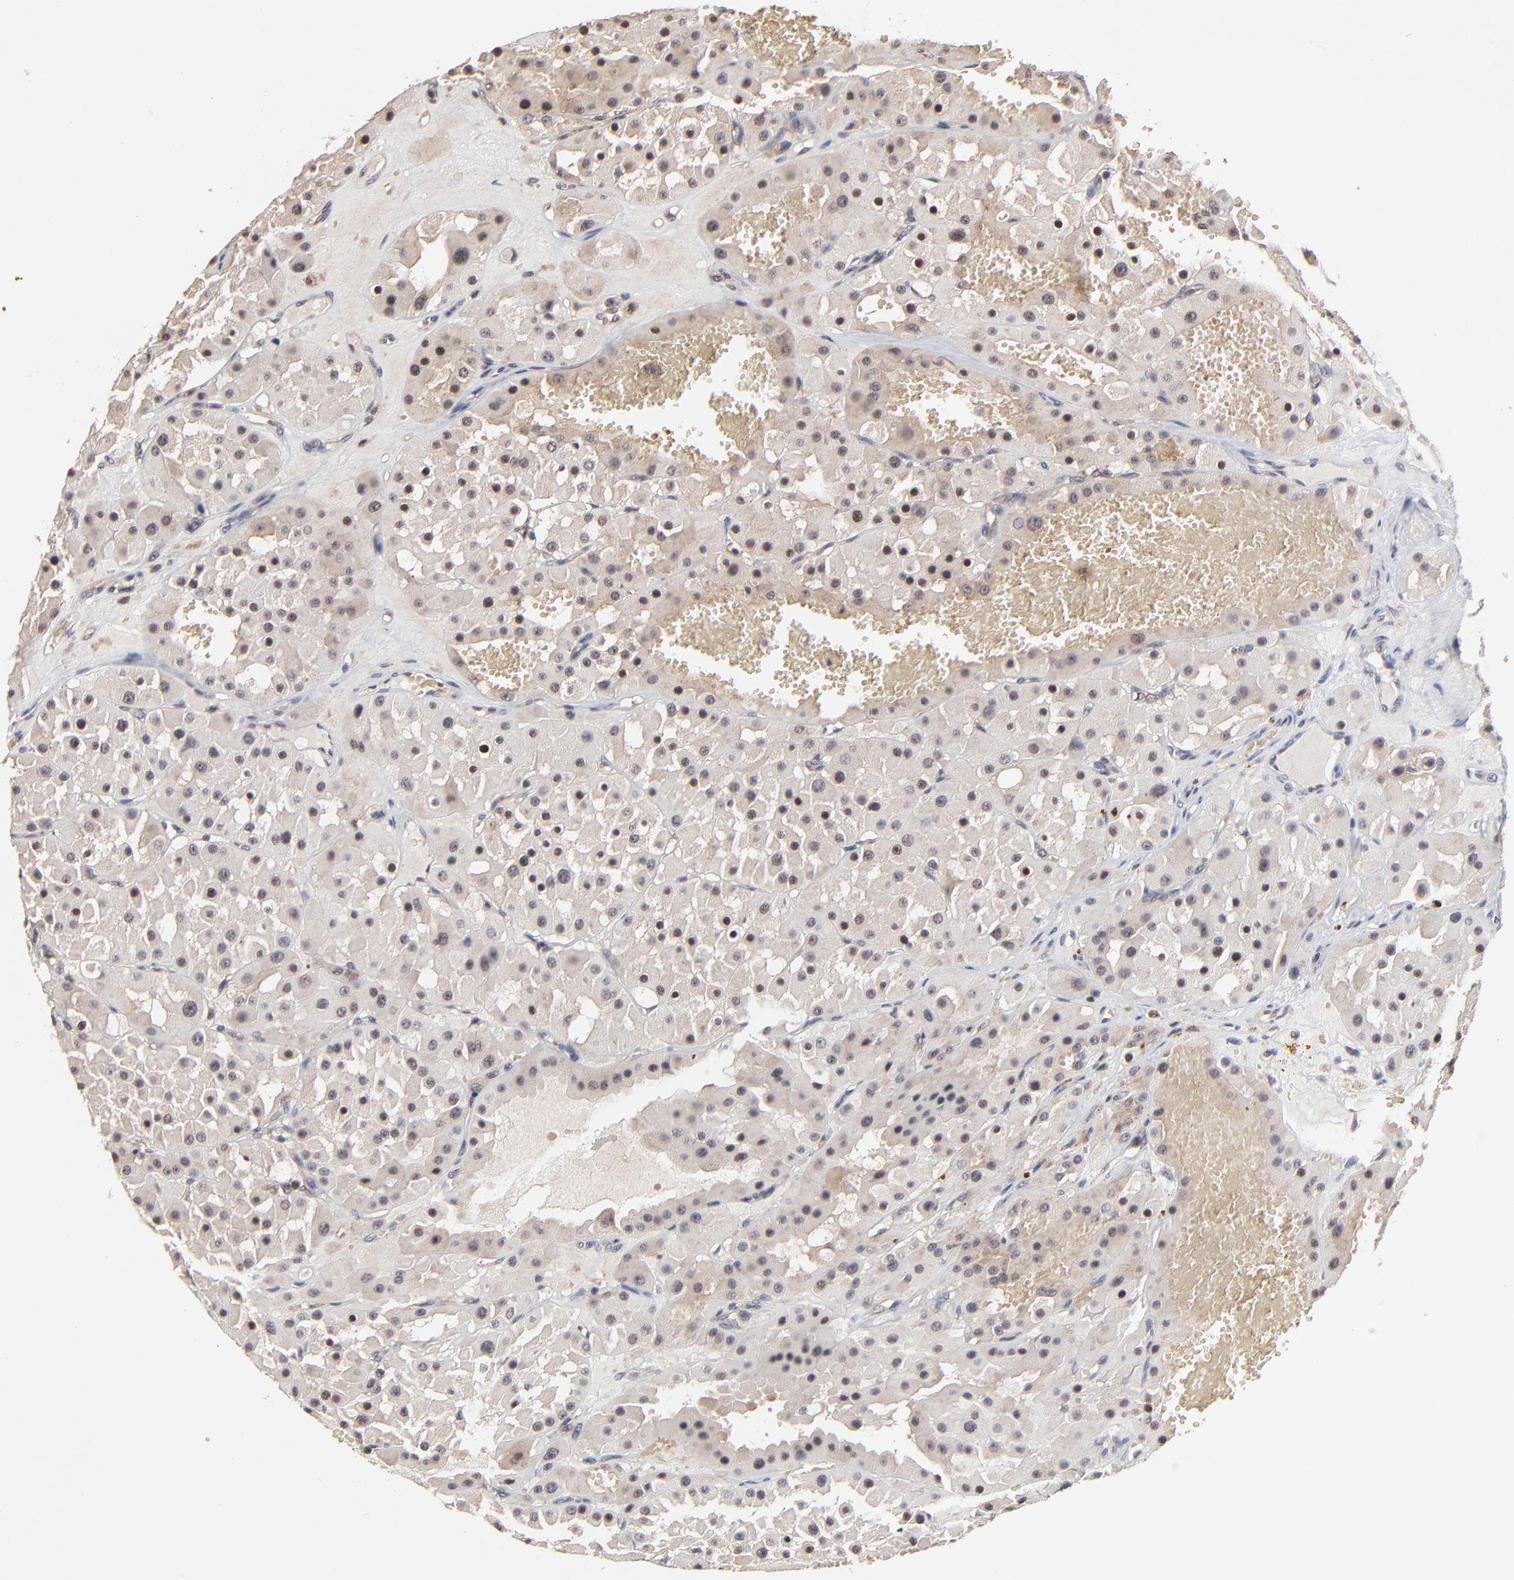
{"staining": {"intensity": "weak", "quantity": "25%-75%", "location": "cytoplasmic/membranous"}, "tissue": "renal cancer", "cell_type": "Tumor cells", "image_type": "cancer", "snomed": [{"axis": "morphology", "description": "Adenocarcinoma, uncertain malignant potential"}, {"axis": "topography", "description": "Kidney"}], "caption": "Immunohistochemical staining of renal cancer exhibits weak cytoplasmic/membranous protein expression in approximately 25%-75% of tumor cells. (IHC, brightfield microscopy, high magnification).", "gene": "FRMD8", "patient": {"sex": "male", "age": 63}}